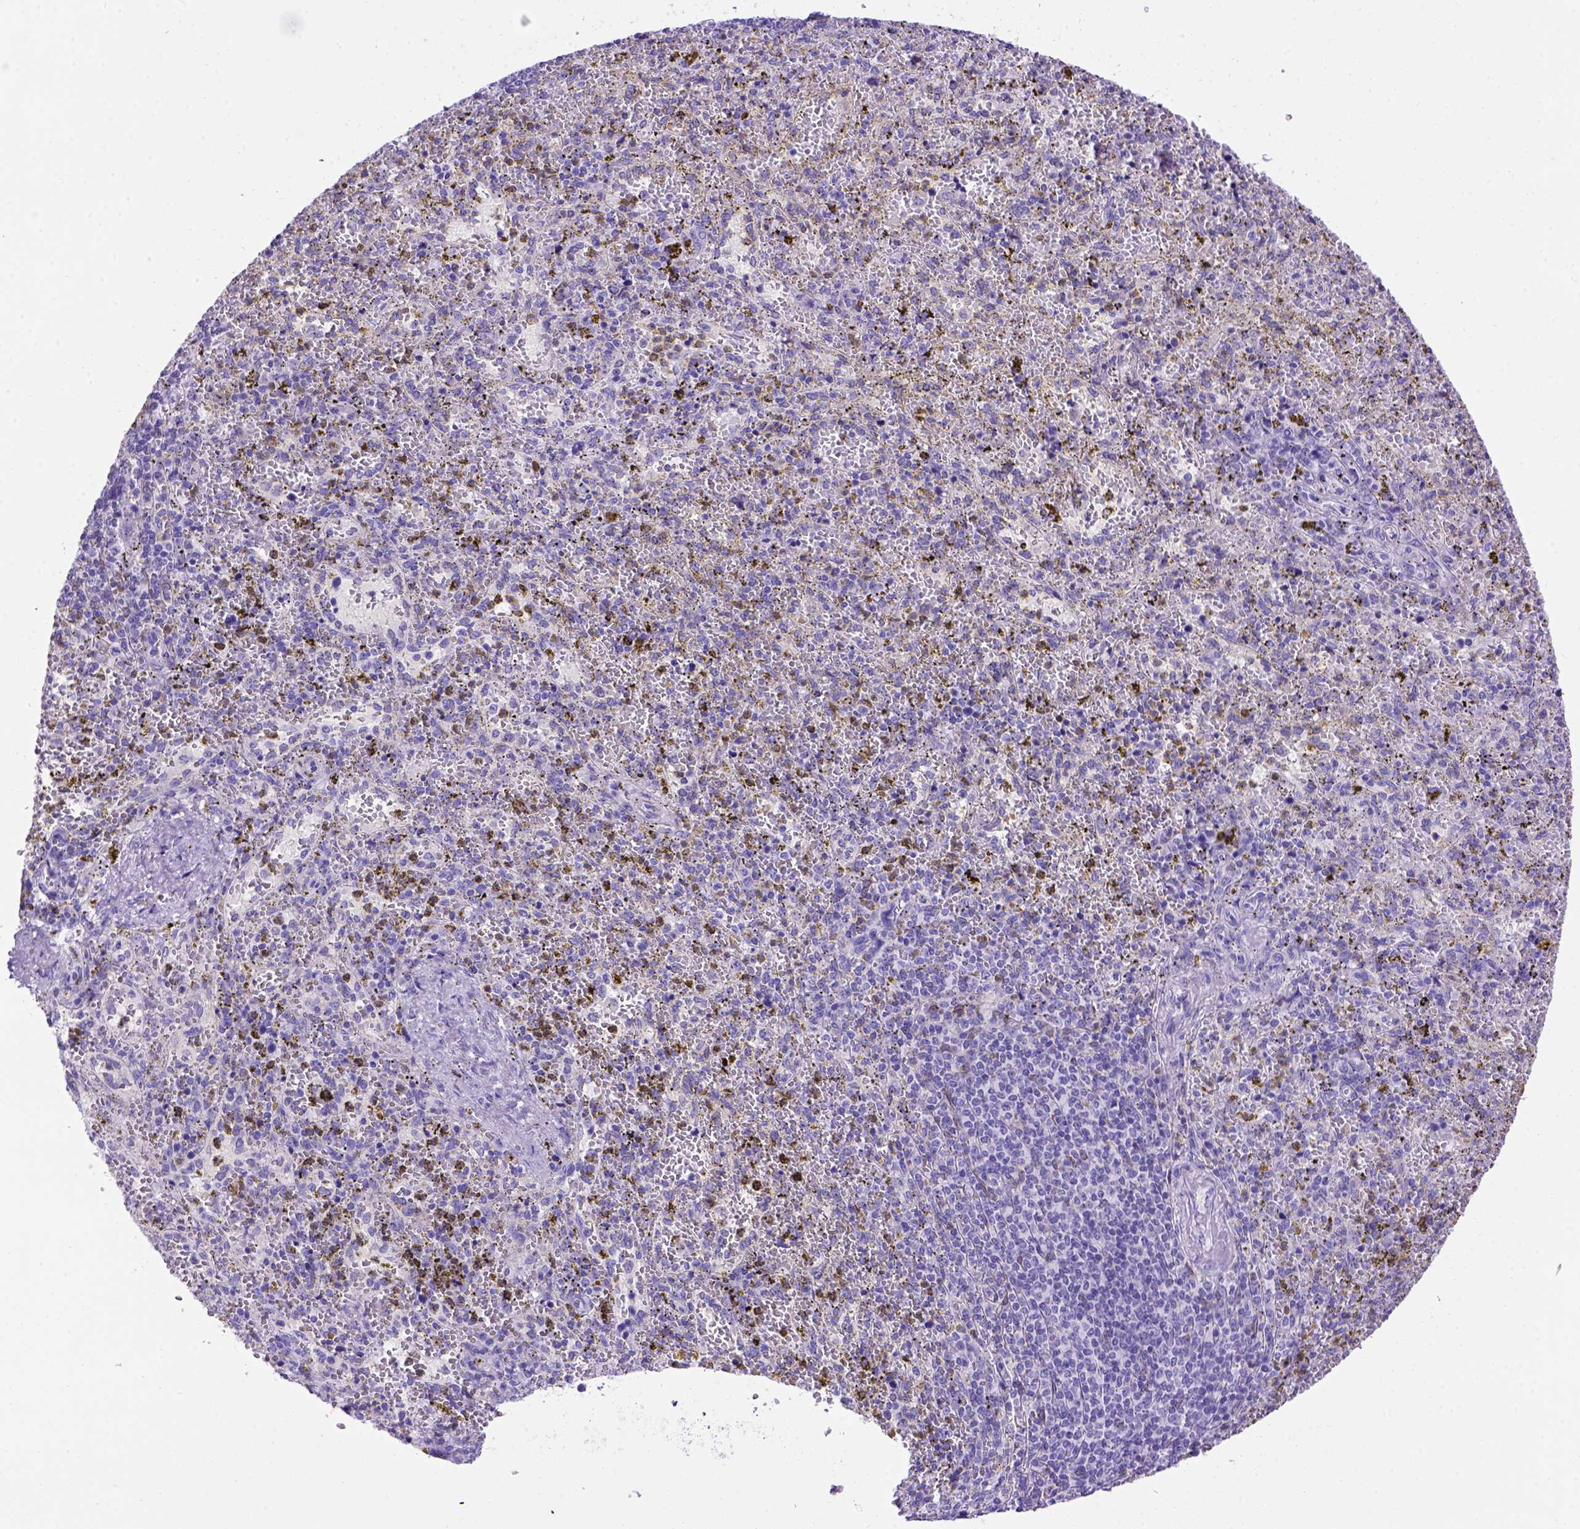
{"staining": {"intensity": "negative", "quantity": "none", "location": "none"}, "tissue": "spleen", "cell_type": "Cells in red pulp", "image_type": "normal", "snomed": [{"axis": "morphology", "description": "Normal tissue, NOS"}, {"axis": "topography", "description": "Spleen"}], "caption": "Protein analysis of benign spleen displays no significant positivity in cells in red pulp. The staining was performed using DAB (3,3'-diaminobenzidine) to visualize the protein expression in brown, while the nuclei were stained in blue with hematoxylin (Magnification: 20x).", "gene": "PTGES", "patient": {"sex": "female", "age": 50}}